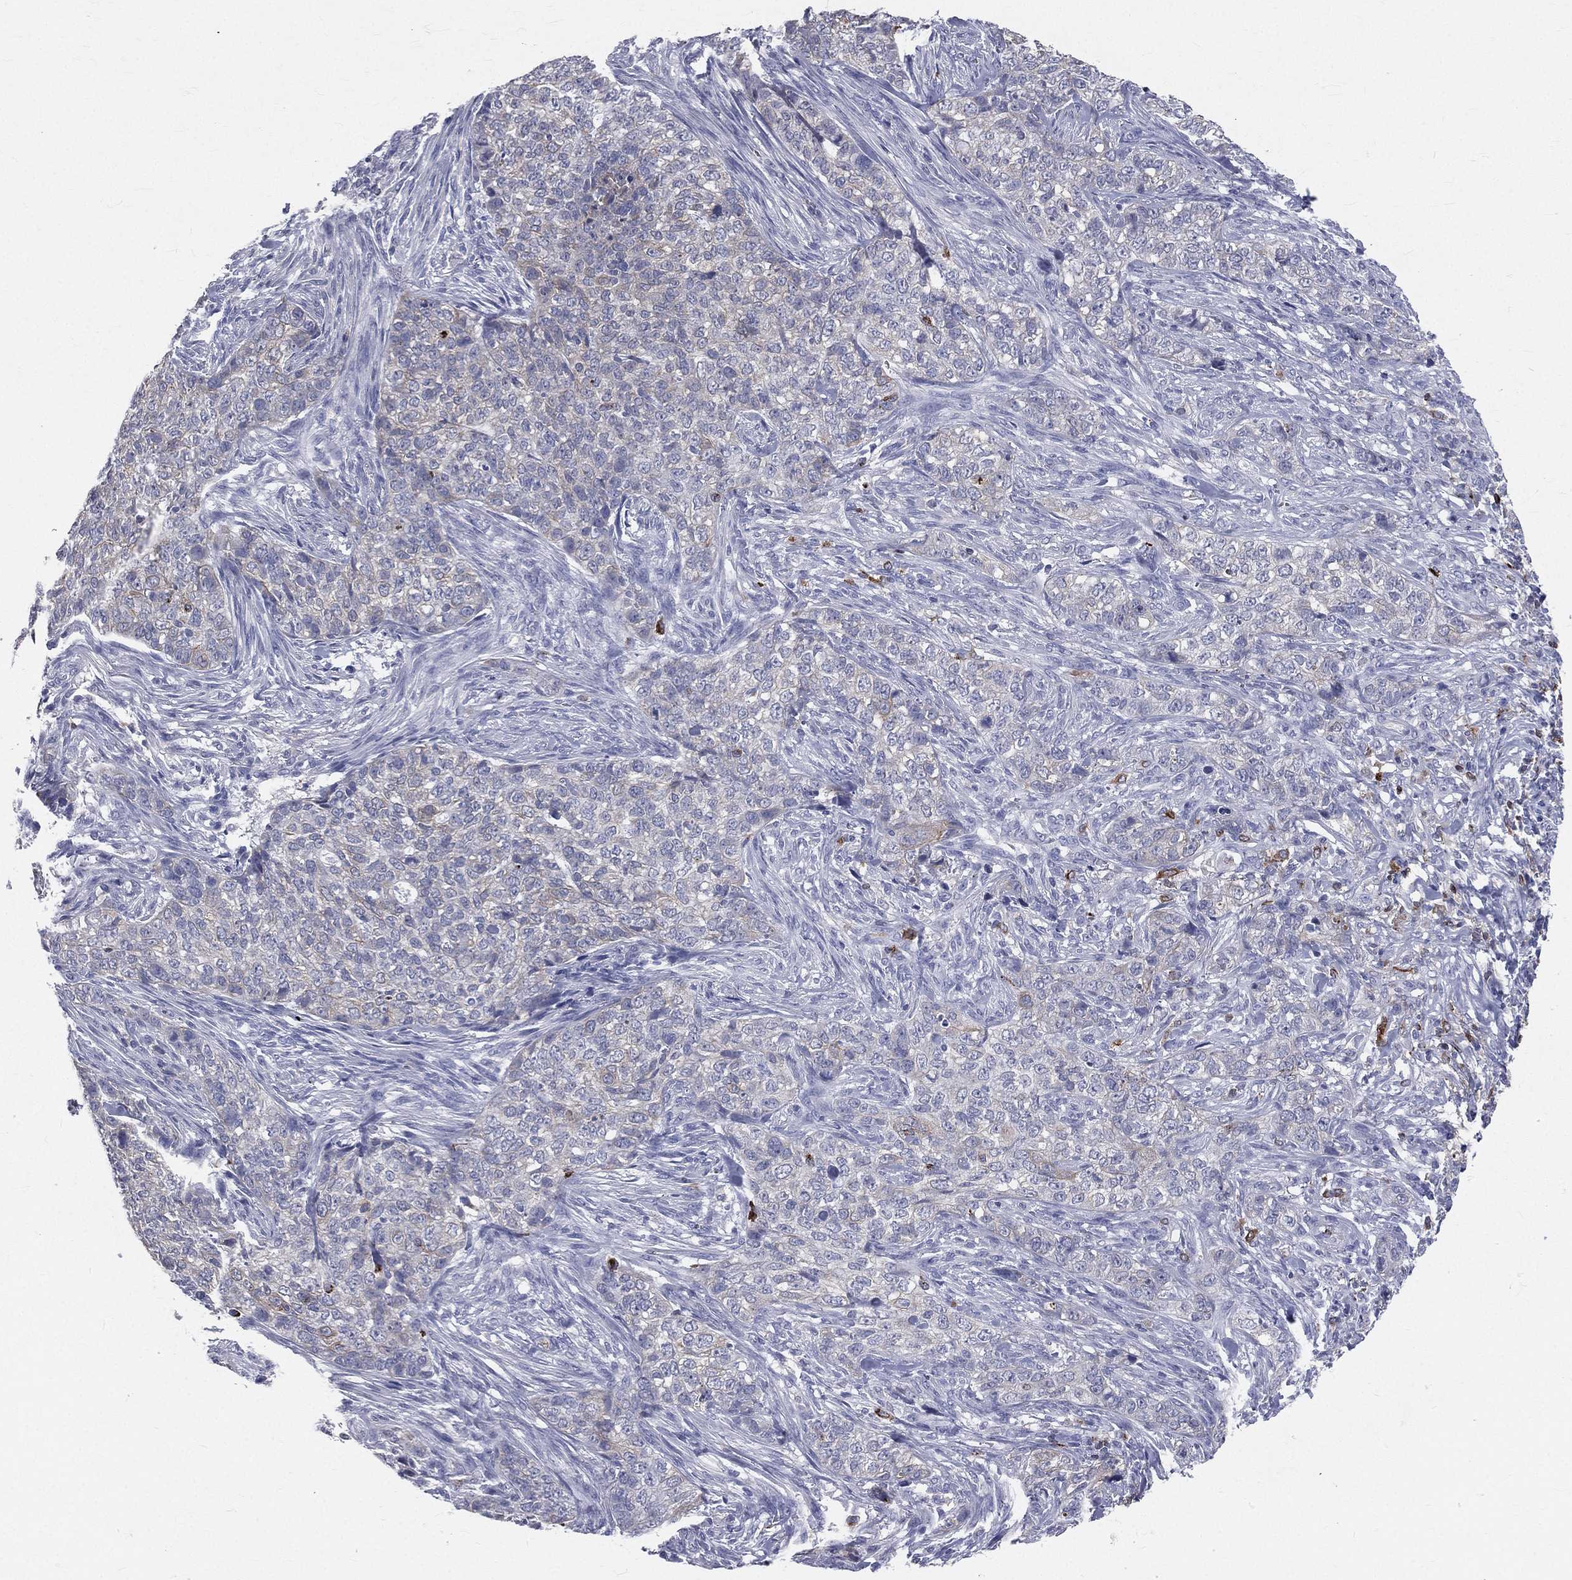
{"staining": {"intensity": "negative", "quantity": "none", "location": "none"}, "tissue": "skin cancer", "cell_type": "Tumor cells", "image_type": "cancer", "snomed": [{"axis": "morphology", "description": "Basal cell carcinoma"}, {"axis": "topography", "description": "Skin"}], "caption": "There is no significant expression in tumor cells of skin basal cell carcinoma.", "gene": "CTSW", "patient": {"sex": "female", "age": 69}}